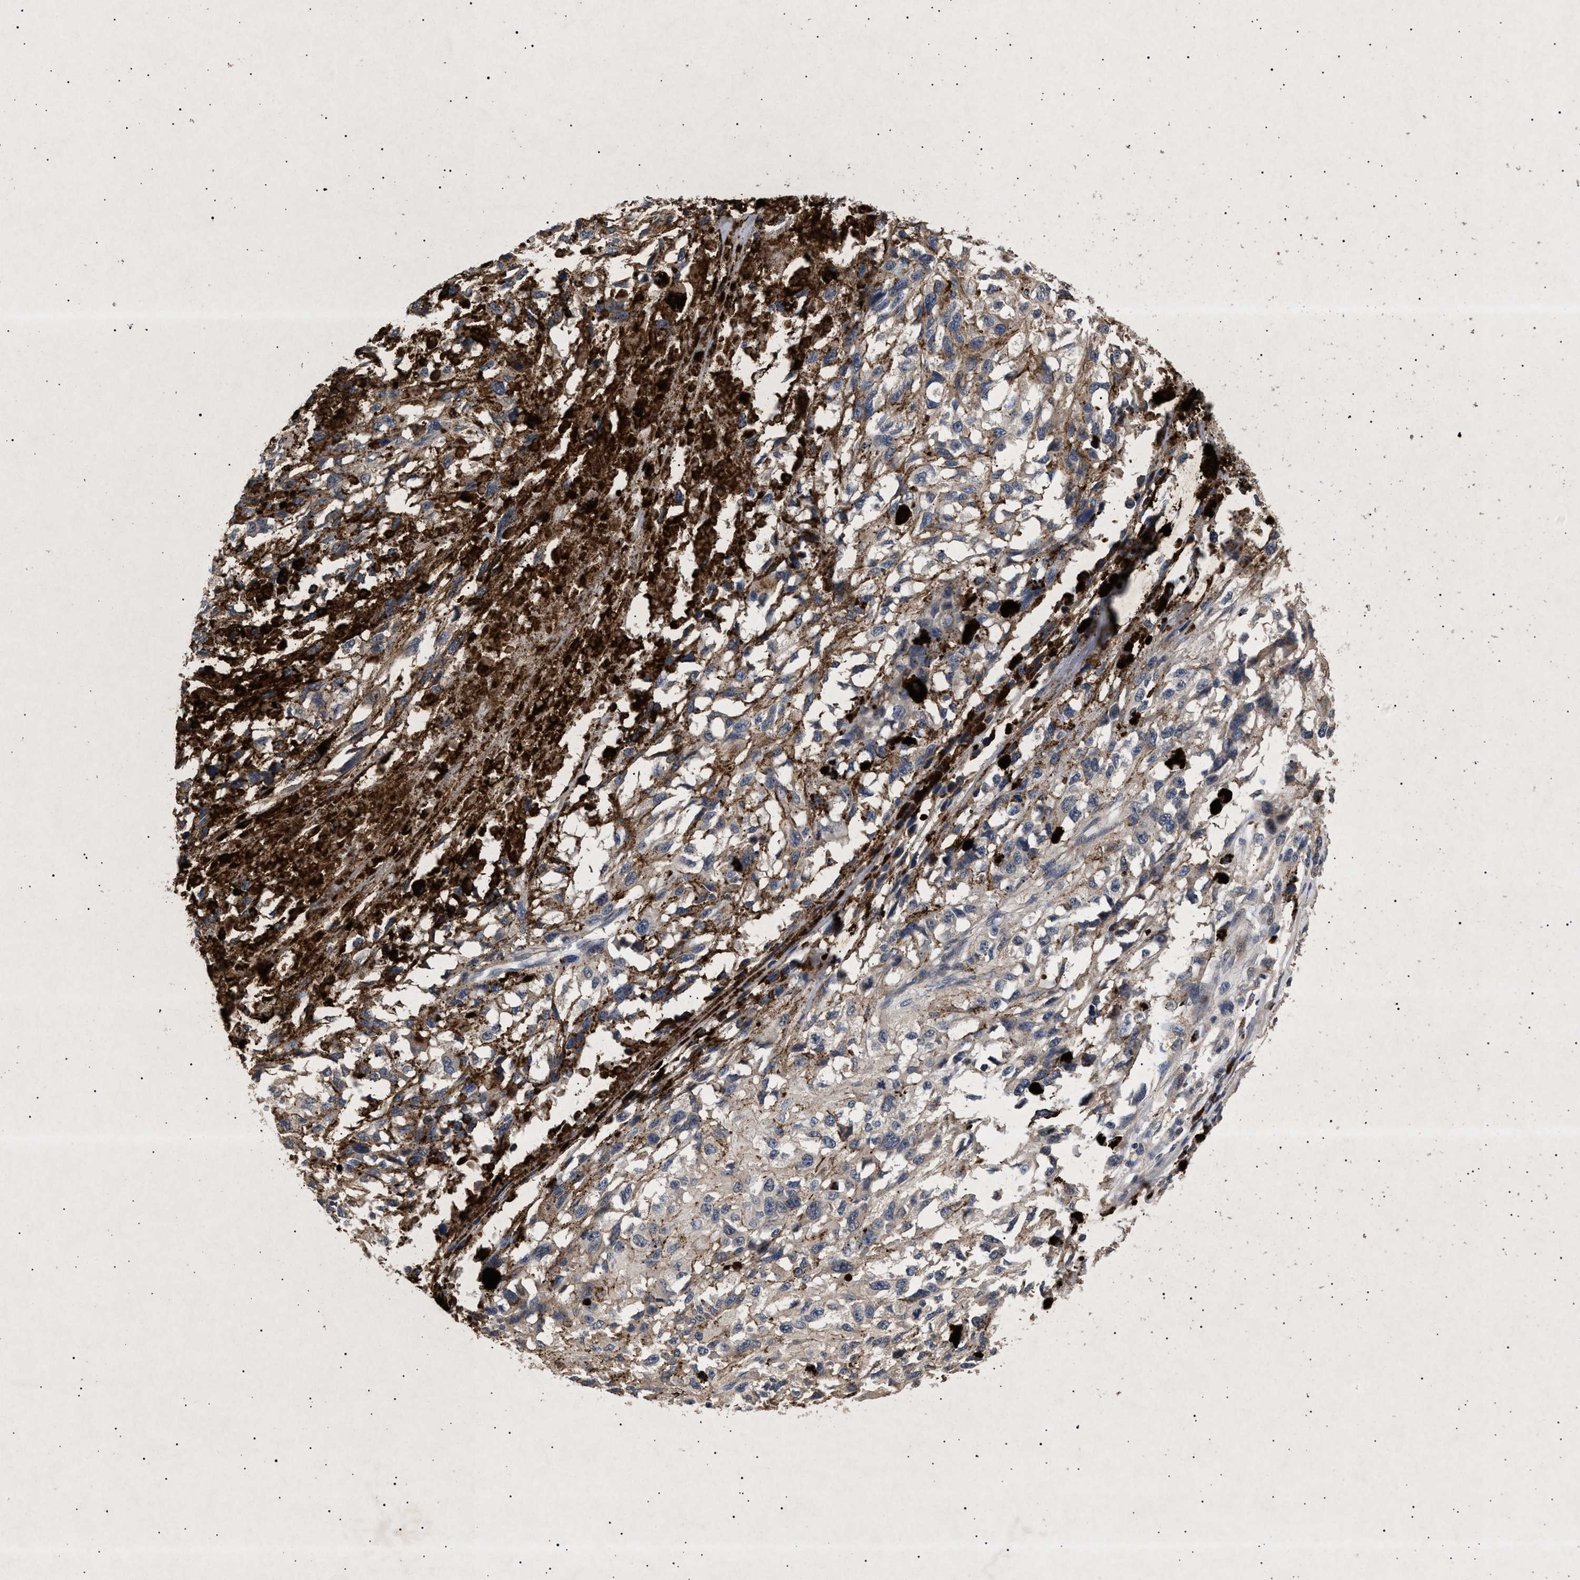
{"staining": {"intensity": "weak", "quantity": ">75%", "location": "cytoplasmic/membranous"}, "tissue": "melanoma", "cell_type": "Tumor cells", "image_type": "cancer", "snomed": [{"axis": "morphology", "description": "Malignant melanoma, Metastatic site"}, {"axis": "topography", "description": "Lymph node"}], "caption": "Immunohistochemistry of human malignant melanoma (metastatic site) shows low levels of weak cytoplasmic/membranous staining in approximately >75% of tumor cells.", "gene": "ITGB5", "patient": {"sex": "male", "age": 59}}